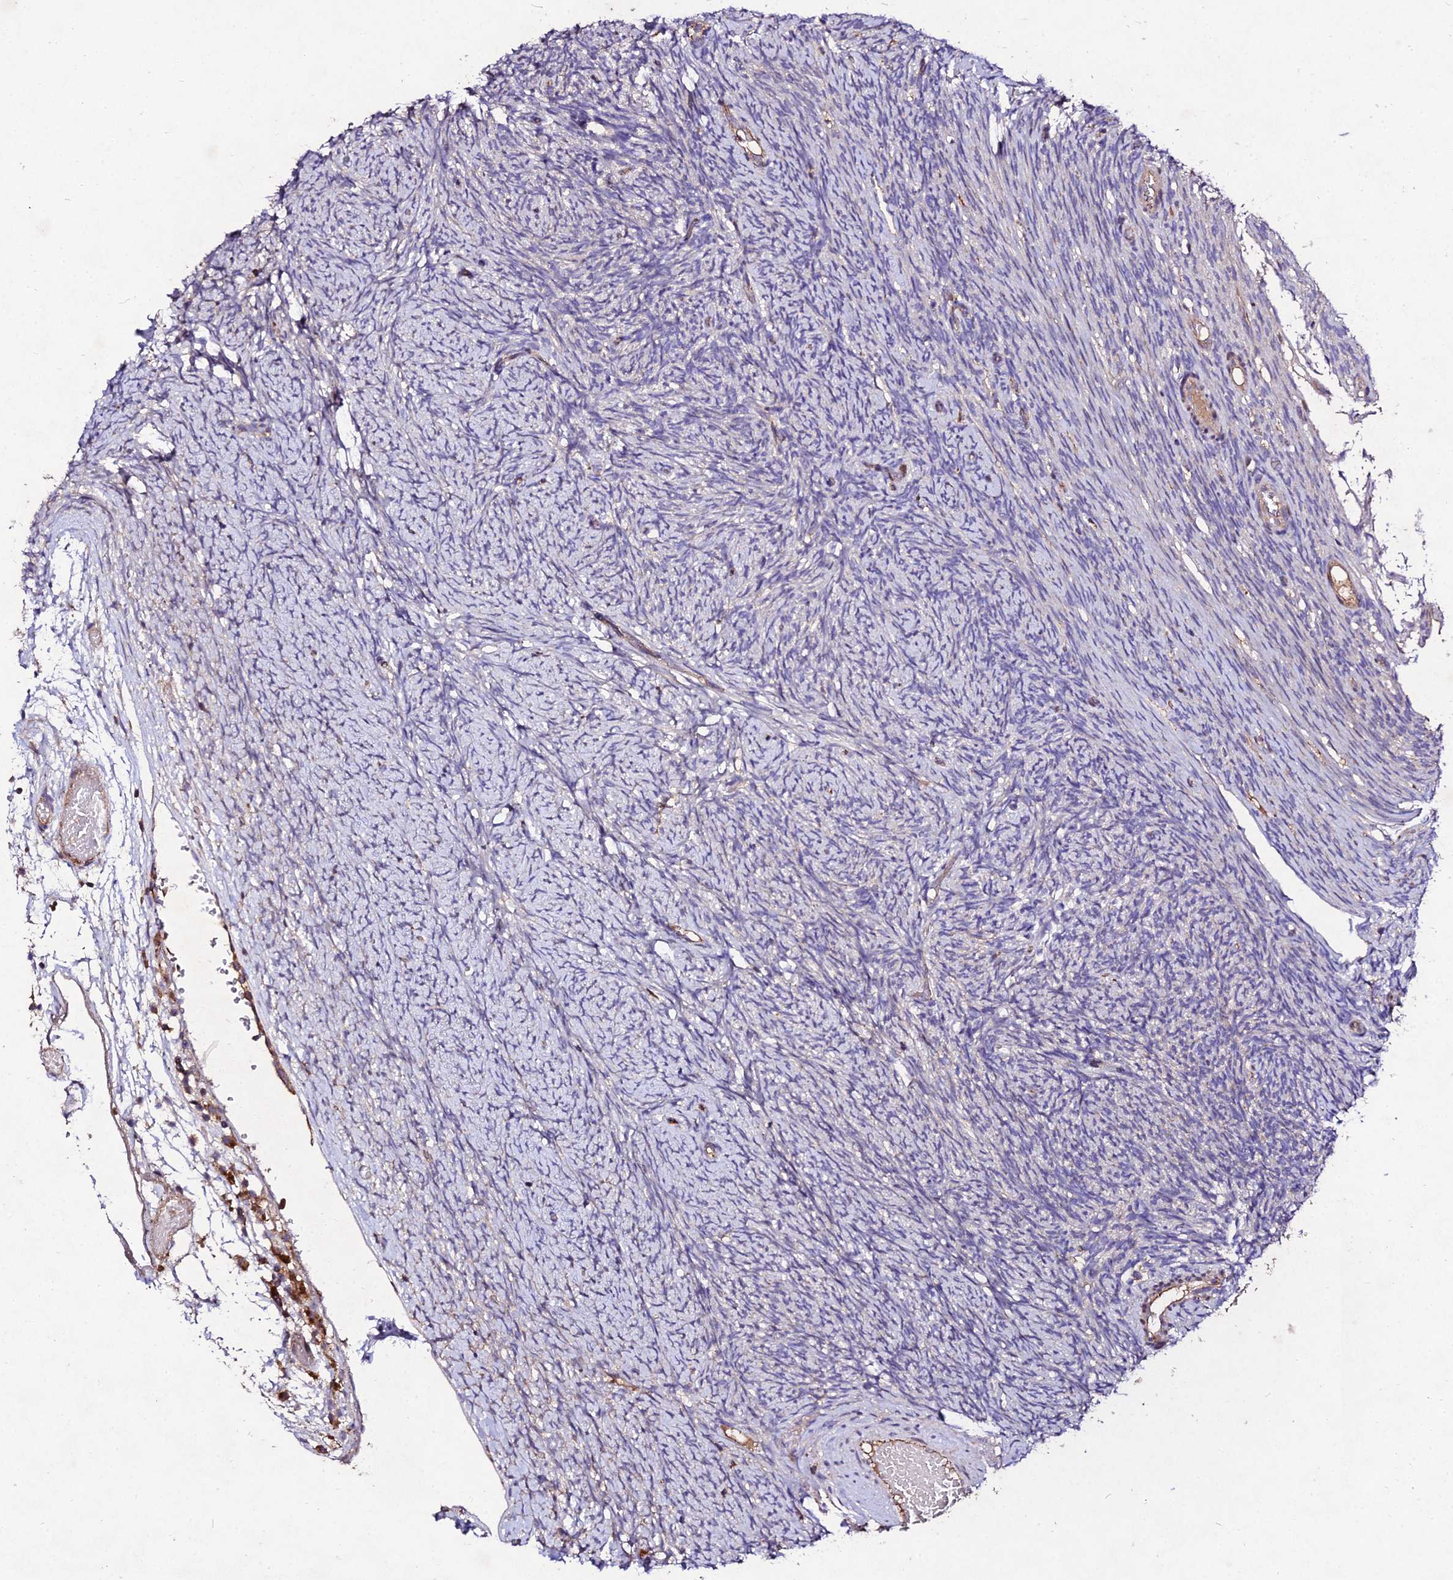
{"staining": {"intensity": "weak", "quantity": ">75%", "location": "cytoplasmic/membranous"}, "tissue": "ovary", "cell_type": "Follicle cells", "image_type": "normal", "snomed": [{"axis": "morphology", "description": "Normal tissue, NOS"}, {"axis": "topography", "description": "Ovary"}], "caption": "The micrograph displays immunohistochemical staining of normal ovary. There is weak cytoplasmic/membranous expression is present in approximately >75% of follicle cells.", "gene": "AP3M1", "patient": {"sex": "female", "age": 44}}